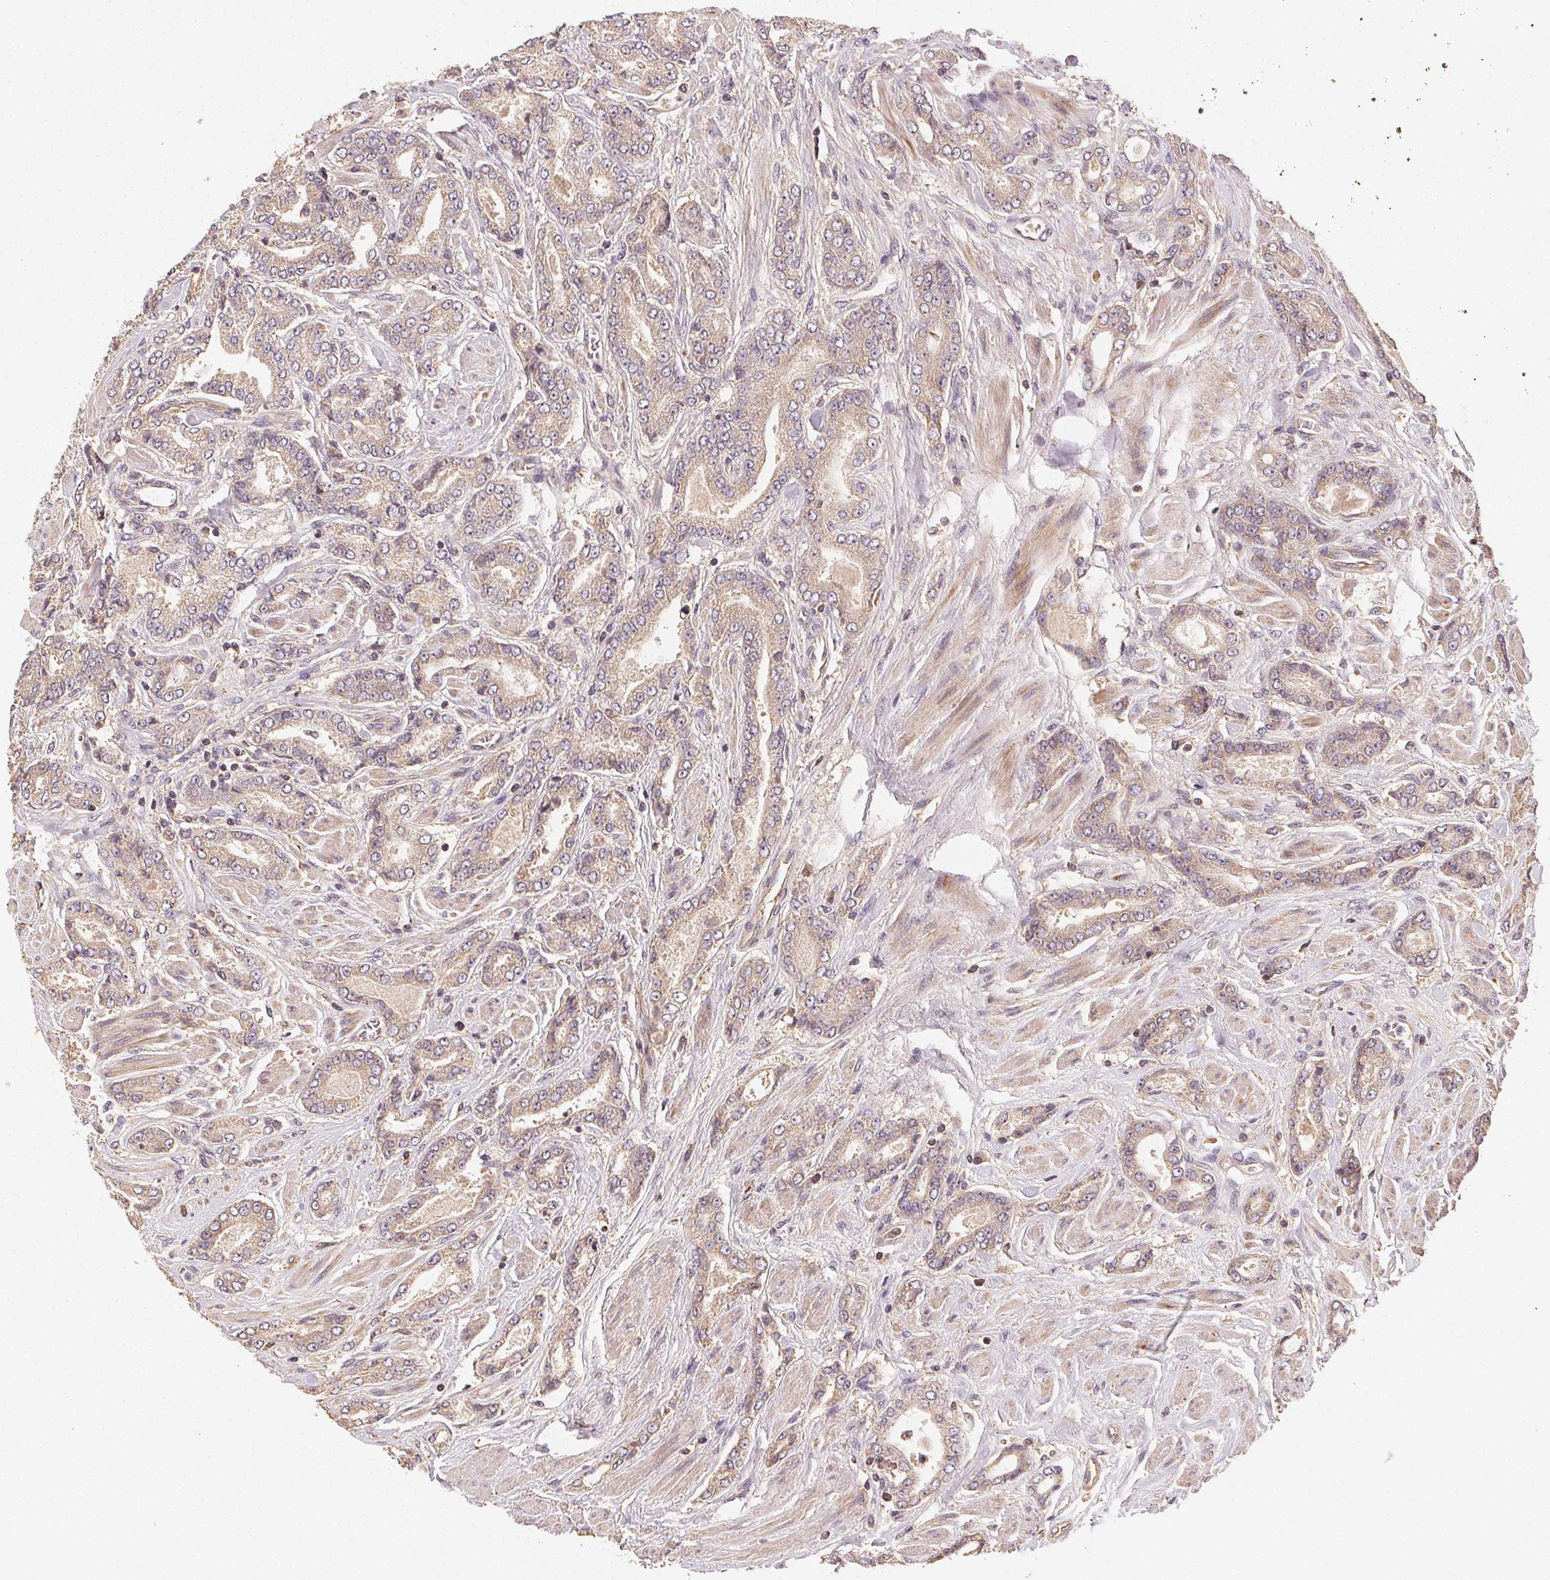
{"staining": {"intensity": "weak", "quantity": ">75%", "location": "cytoplasmic/membranous"}, "tissue": "prostate cancer", "cell_type": "Tumor cells", "image_type": "cancer", "snomed": [{"axis": "morphology", "description": "Adenocarcinoma, NOS"}, {"axis": "topography", "description": "Prostate"}], "caption": "Brown immunohistochemical staining in human prostate cancer shows weak cytoplasmic/membranous expression in about >75% of tumor cells.", "gene": "RALA", "patient": {"sex": "male", "age": 64}}